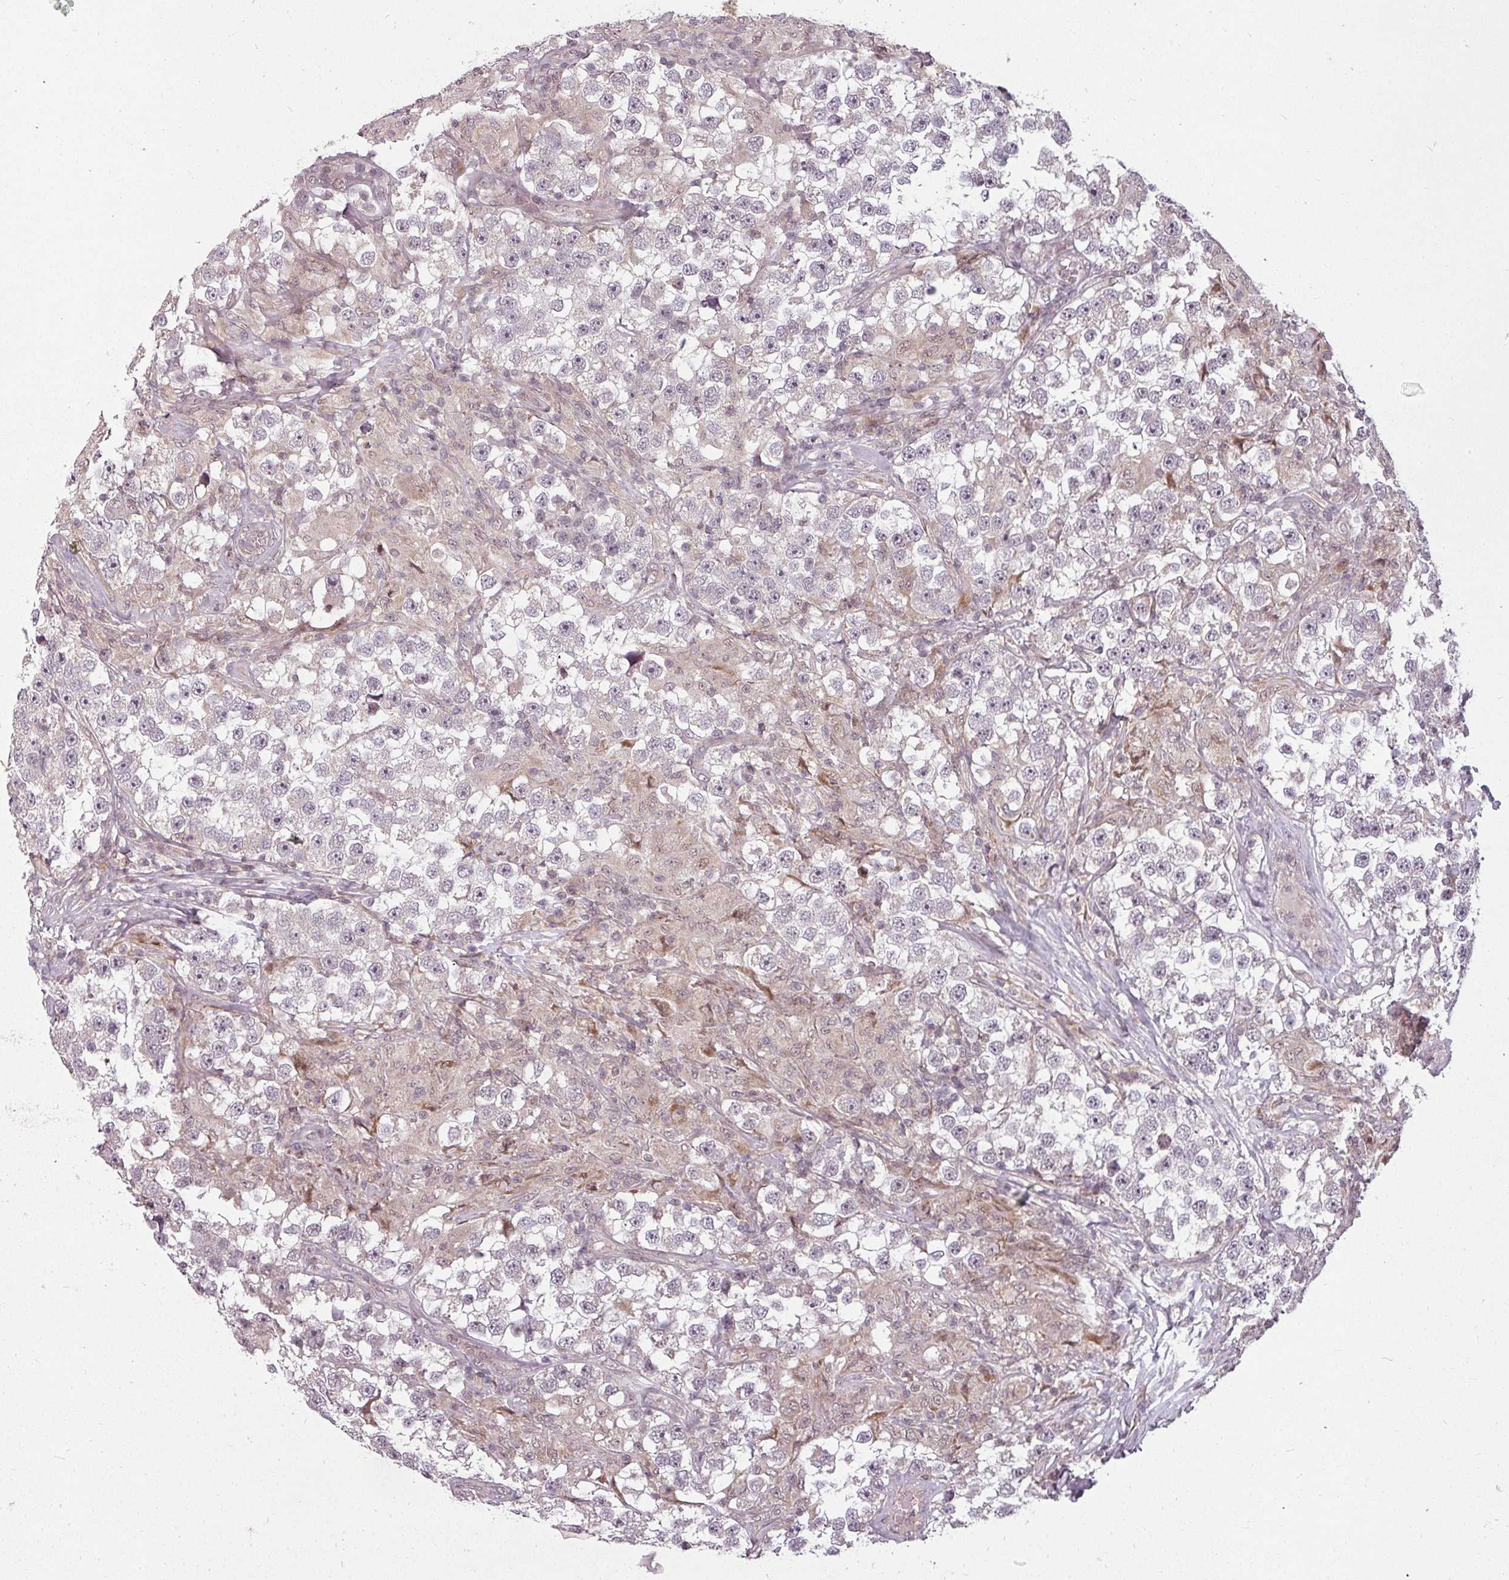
{"staining": {"intensity": "negative", "quantity": "none", "location": "none"}, "tissue": "testis cancer", "cell_type": "Tumor cells", "image_type": "cancer", "snomed": [{"axis": "morphology", "description": "Seminoma, NOS"}, {"axis": "topography", "description": "Testis"}], "caption": "This is an IHC micrograph of human testis cancer. There is no positivity in tumor cells.", "gene": "CLIC1", "patient": {"sex": "male", "age": 46}}